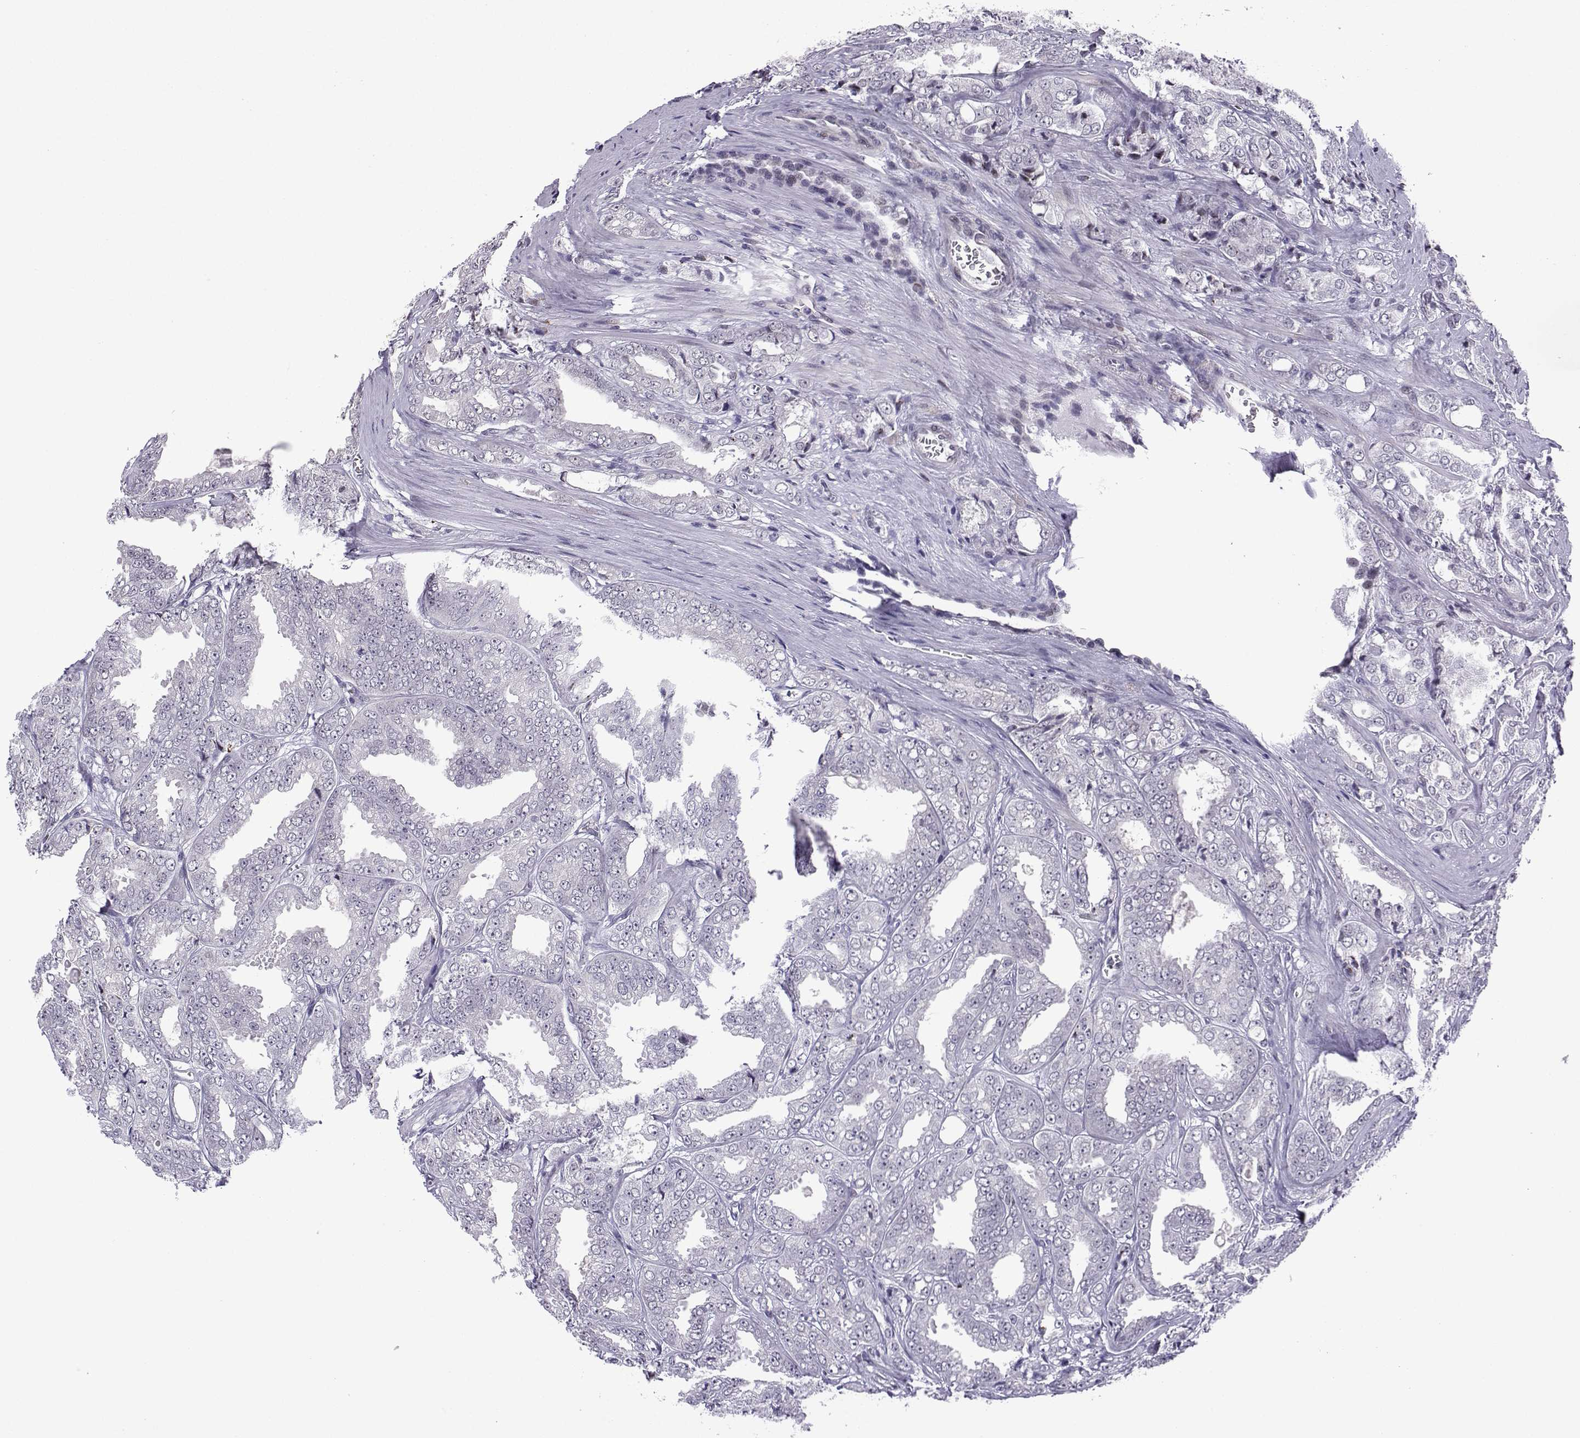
{"staining": {"intensity": "negative", "quantity": "none", "location": "none"}, "tissue": "prostate cancer", "cell_type": "Tumor cells", "image_type": "cancer", "snomed": [{"axis": "morphology", "description": "Adenocarcinoma, NOS"}, {"axis": "morphology", "description": "Adenocarcinoma, High grade"}, {"axis": "topography", "description": "Prostate"}], "caption": "This image is of prostate cancer stained with immunohistochemistry to label a protein in brown with the nuclei are counter-stained blue. There is no staining in tumor cells.", "gene": "FGF3", "patient": {"sex": "male", "age": 70}}